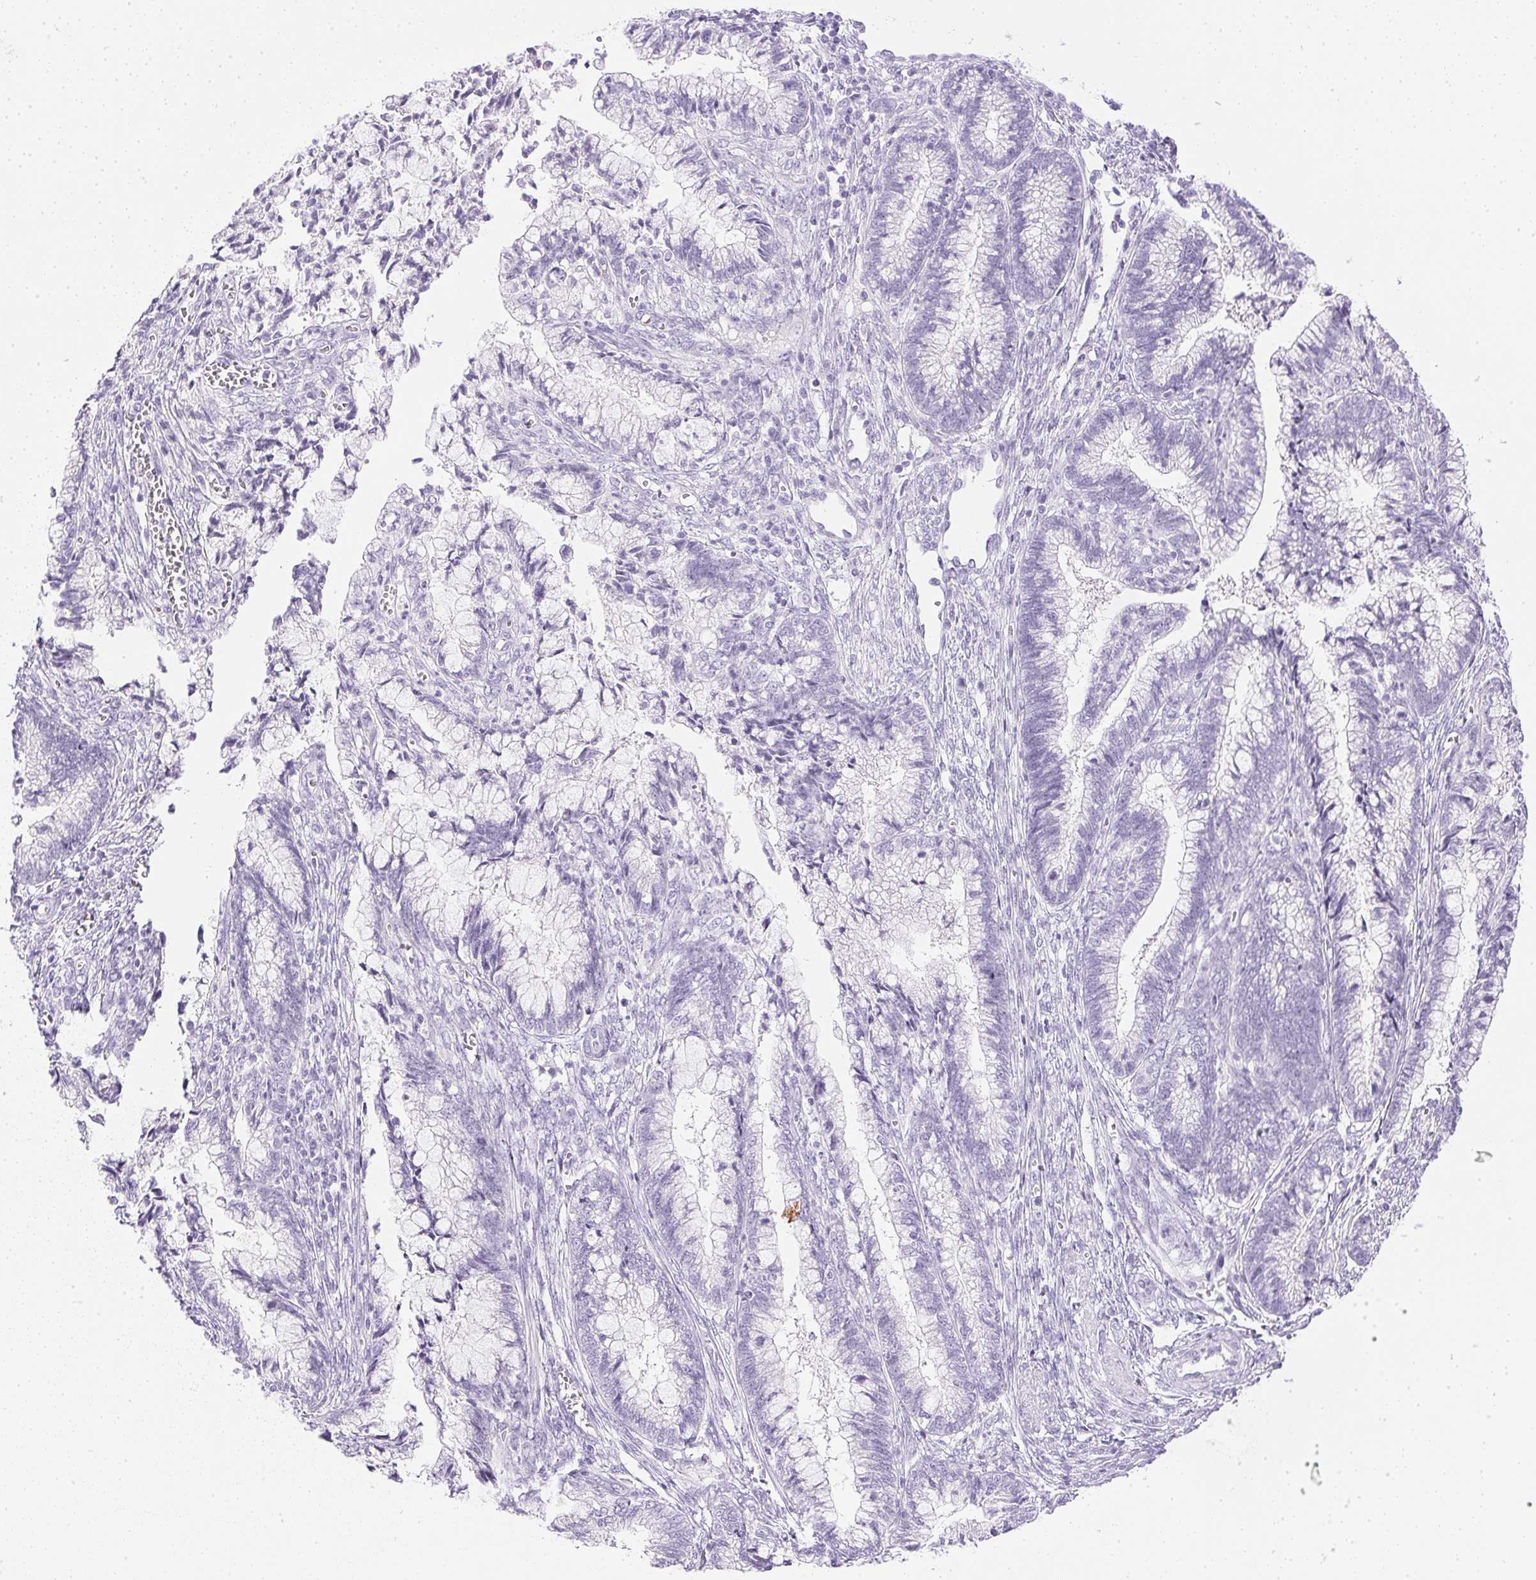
{"staining": {"intensity": "negative", "quantity": "none", "location": "none"}, "tissue": "cervical cancer", "cell_type": "Tumor cells", "image_type": "cancer", "snomed": [{"axis": "morphology", "description": "Adenocarcinoma, NOS"}, {"axis": "topography", "description": "Cervix"}], "caption": "Cervical cancer (adenocarcinoma) stained for a protein using IHC displays no positivity tumor cells.", "gene": "CPB1", "patient": {"sex": "female", "age": 44}}